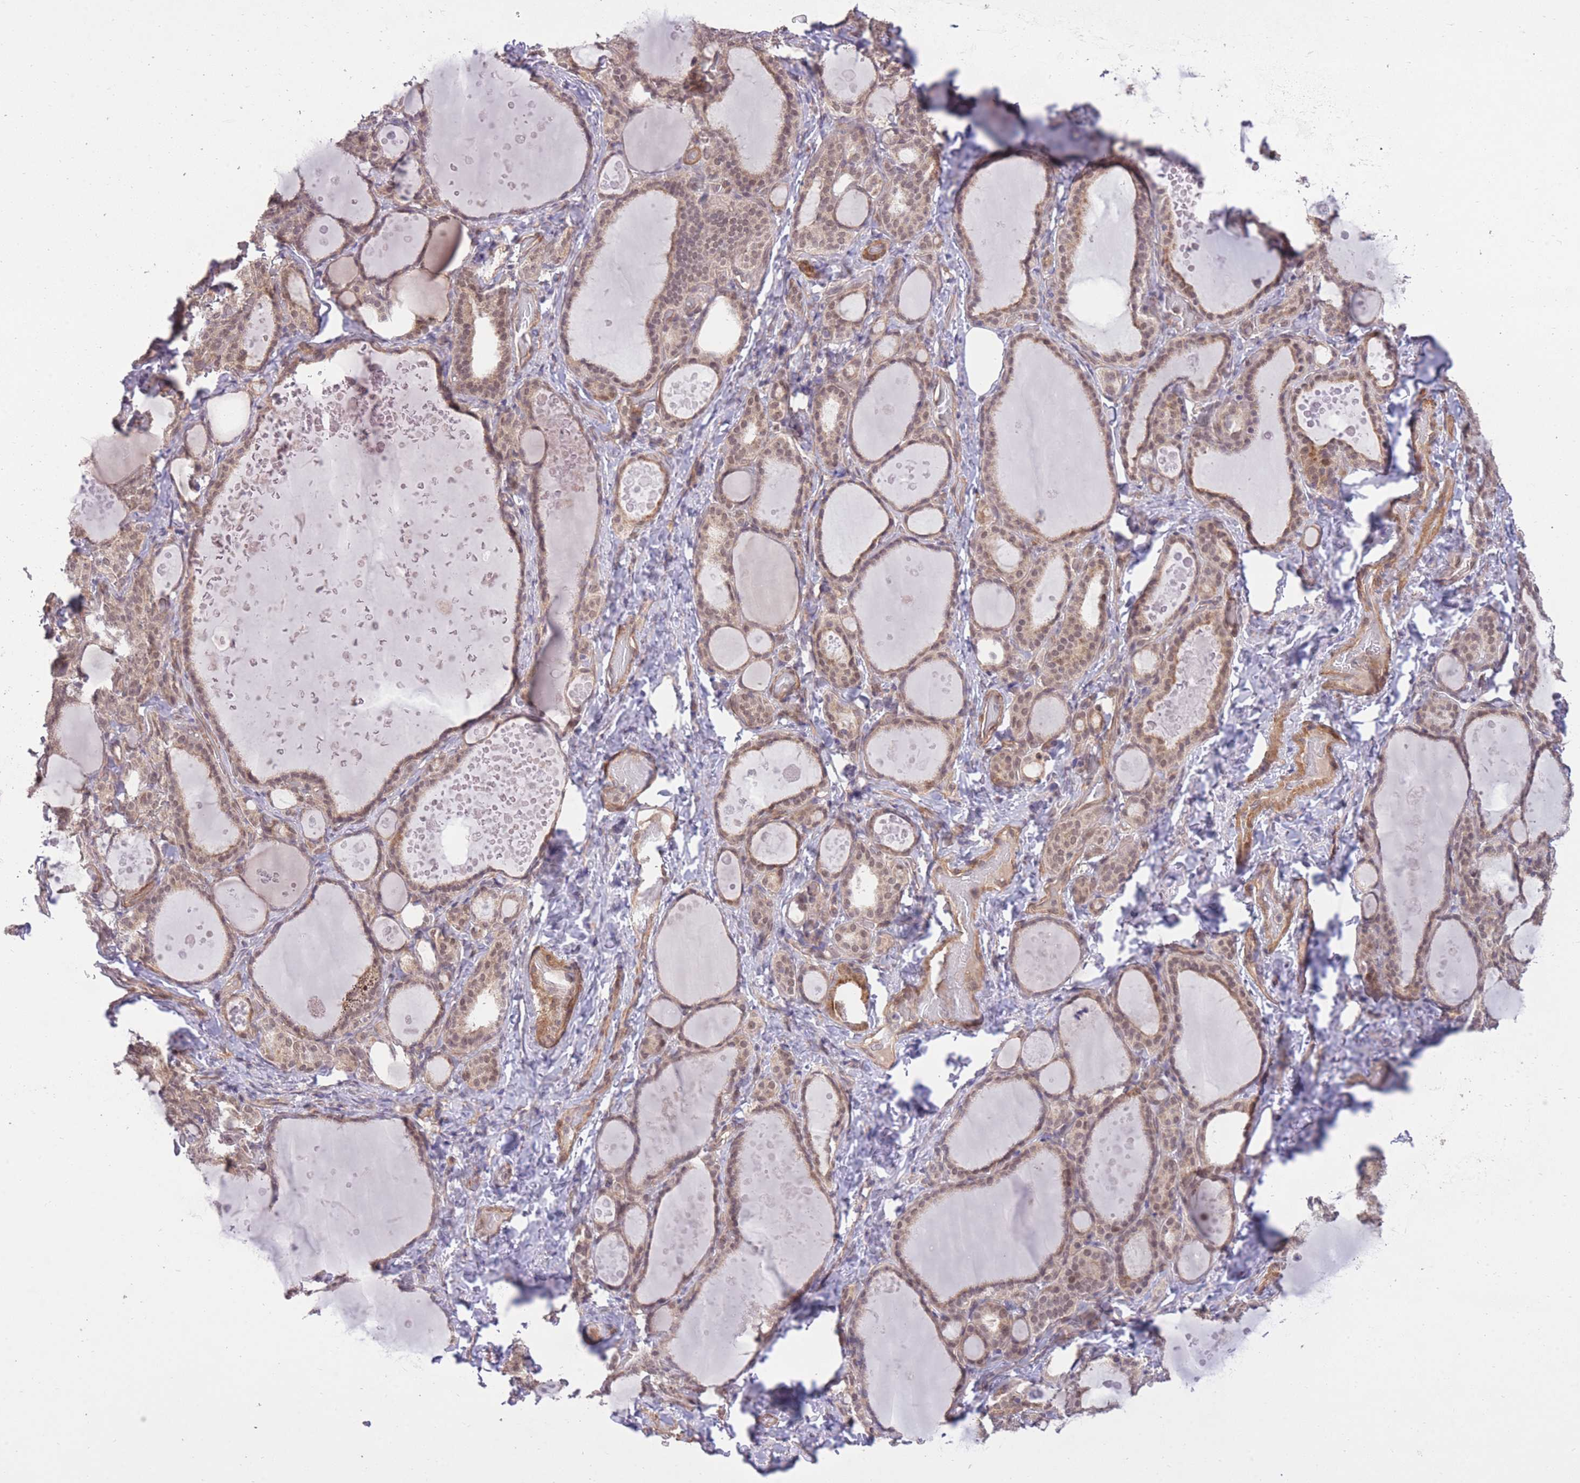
{"staining": {"intensity": "weak", "quantity": ">75%", "location": "cytoplasmic/membranous,nuclear"}, "tissue": "thyroid gland", "cell_type": "Glandular cells", "image_type": "normal", "snomed": [{"axis": "morphology", "description": "Normal tissue, NOS"}, {"axis": "topography", "description": "Thyroid gland"}], "caption": "A brown stain highlights weak cytoplasmic/membranous,nuclear staining of a protein in glandular cells of unremarkable human thyroid gland.", "gene": "ELOA2", "patient": {"sex": "female", "age": 46}}